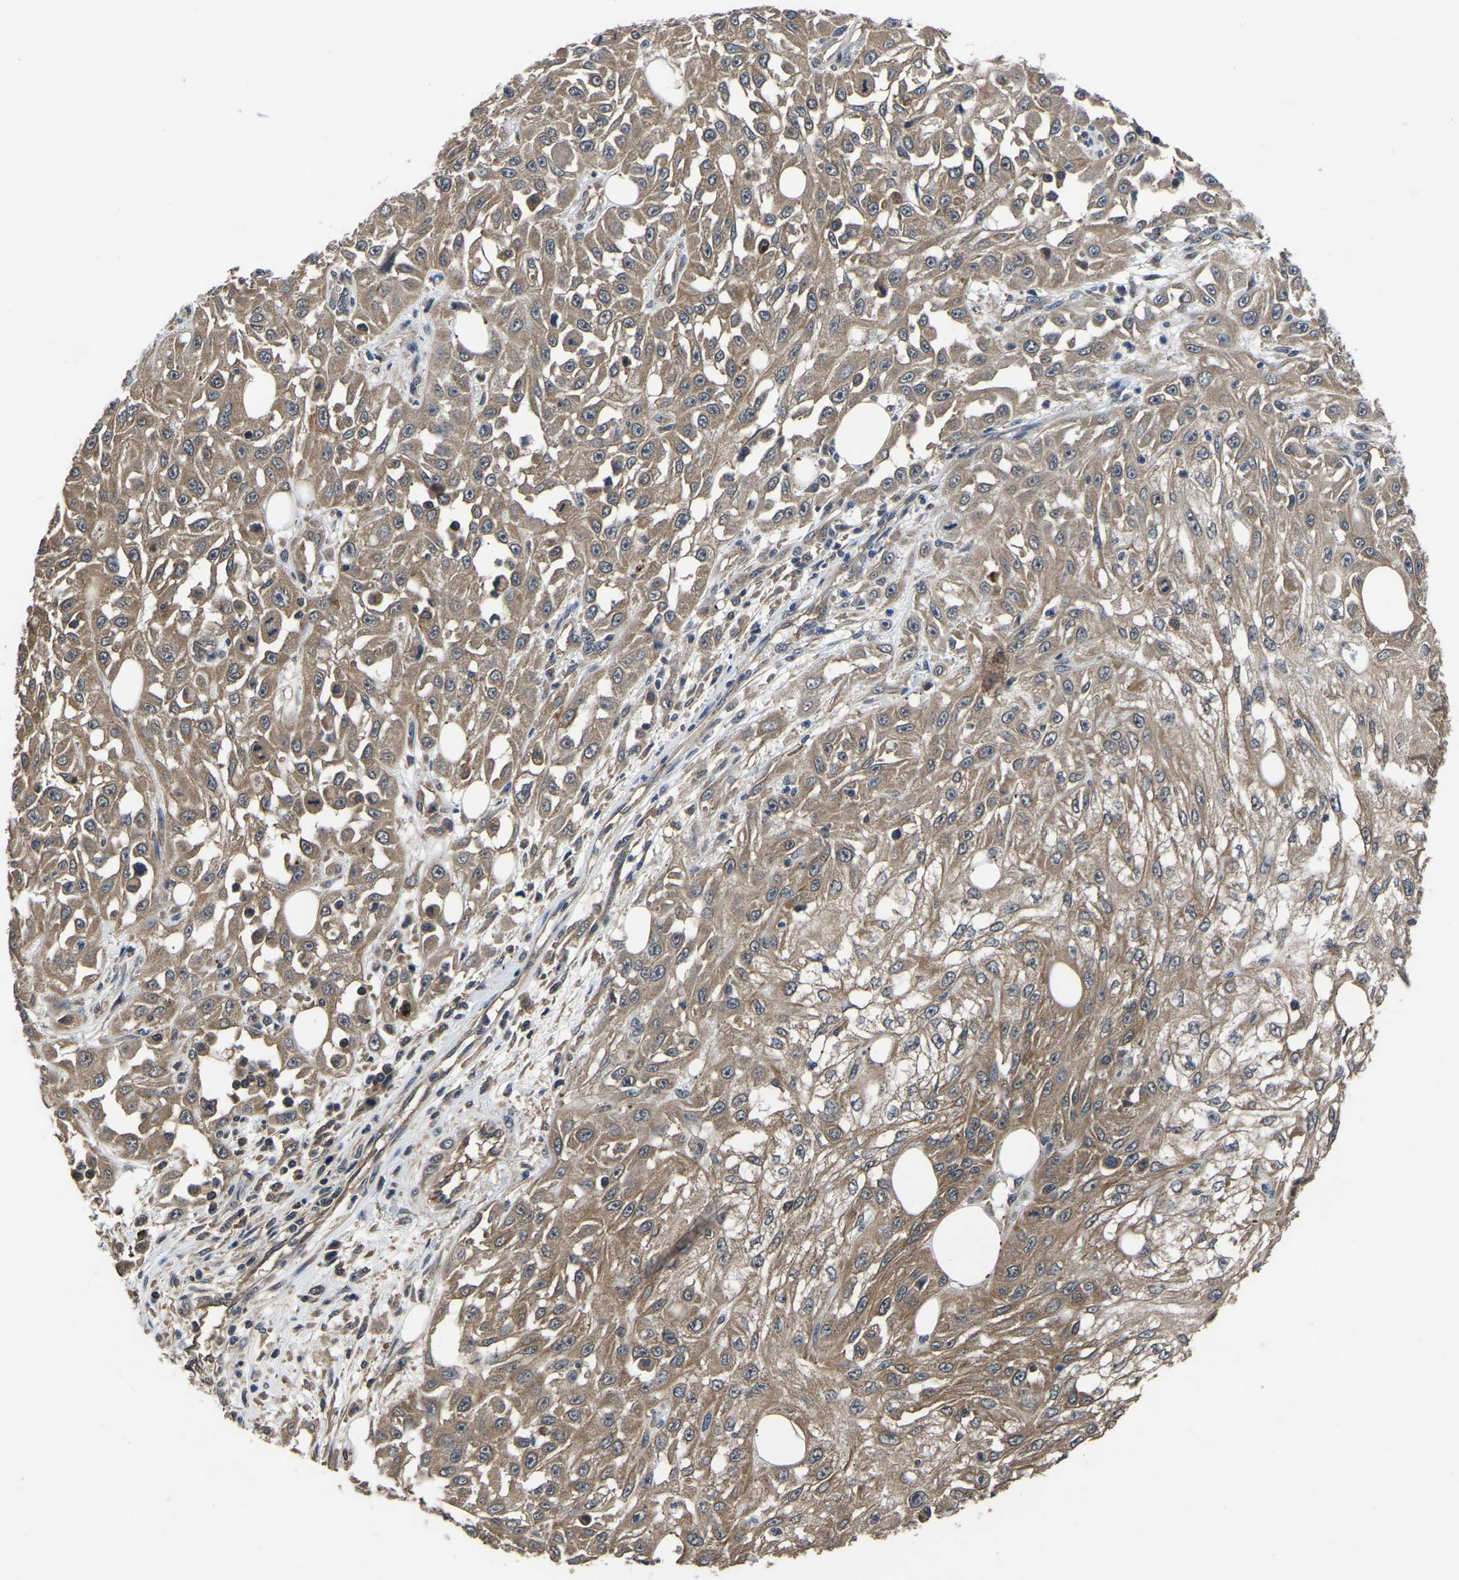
{"staining": {"intensity": "moderate", "quantity": ">75%", "location": "cytoplasmic/membranous"}, "tissue": "skin cancer", "cell_type": "Tumor cells", "image_type": "cancer", "snomed": [{"axis": "morphology", "description": "Squamous cell carcinoma, NOS"}, {"axis": "morphology", "description": "Squamous cell carcinoma, metastatic, NOS"}, {"axis": "topography", "description": "Skin"}, {"axis": "topography", "description": "Lymph node"}], "caption": "This image shows immunohistochemistry (IHC) staining of skin cancer (squamous cell carcinoma), with medium moderate cytoplasmic/membranous positivity in about >75% of tumor cells.", "gene": "CRYZL1", "patient": {"sex": "male", "age": 75}}